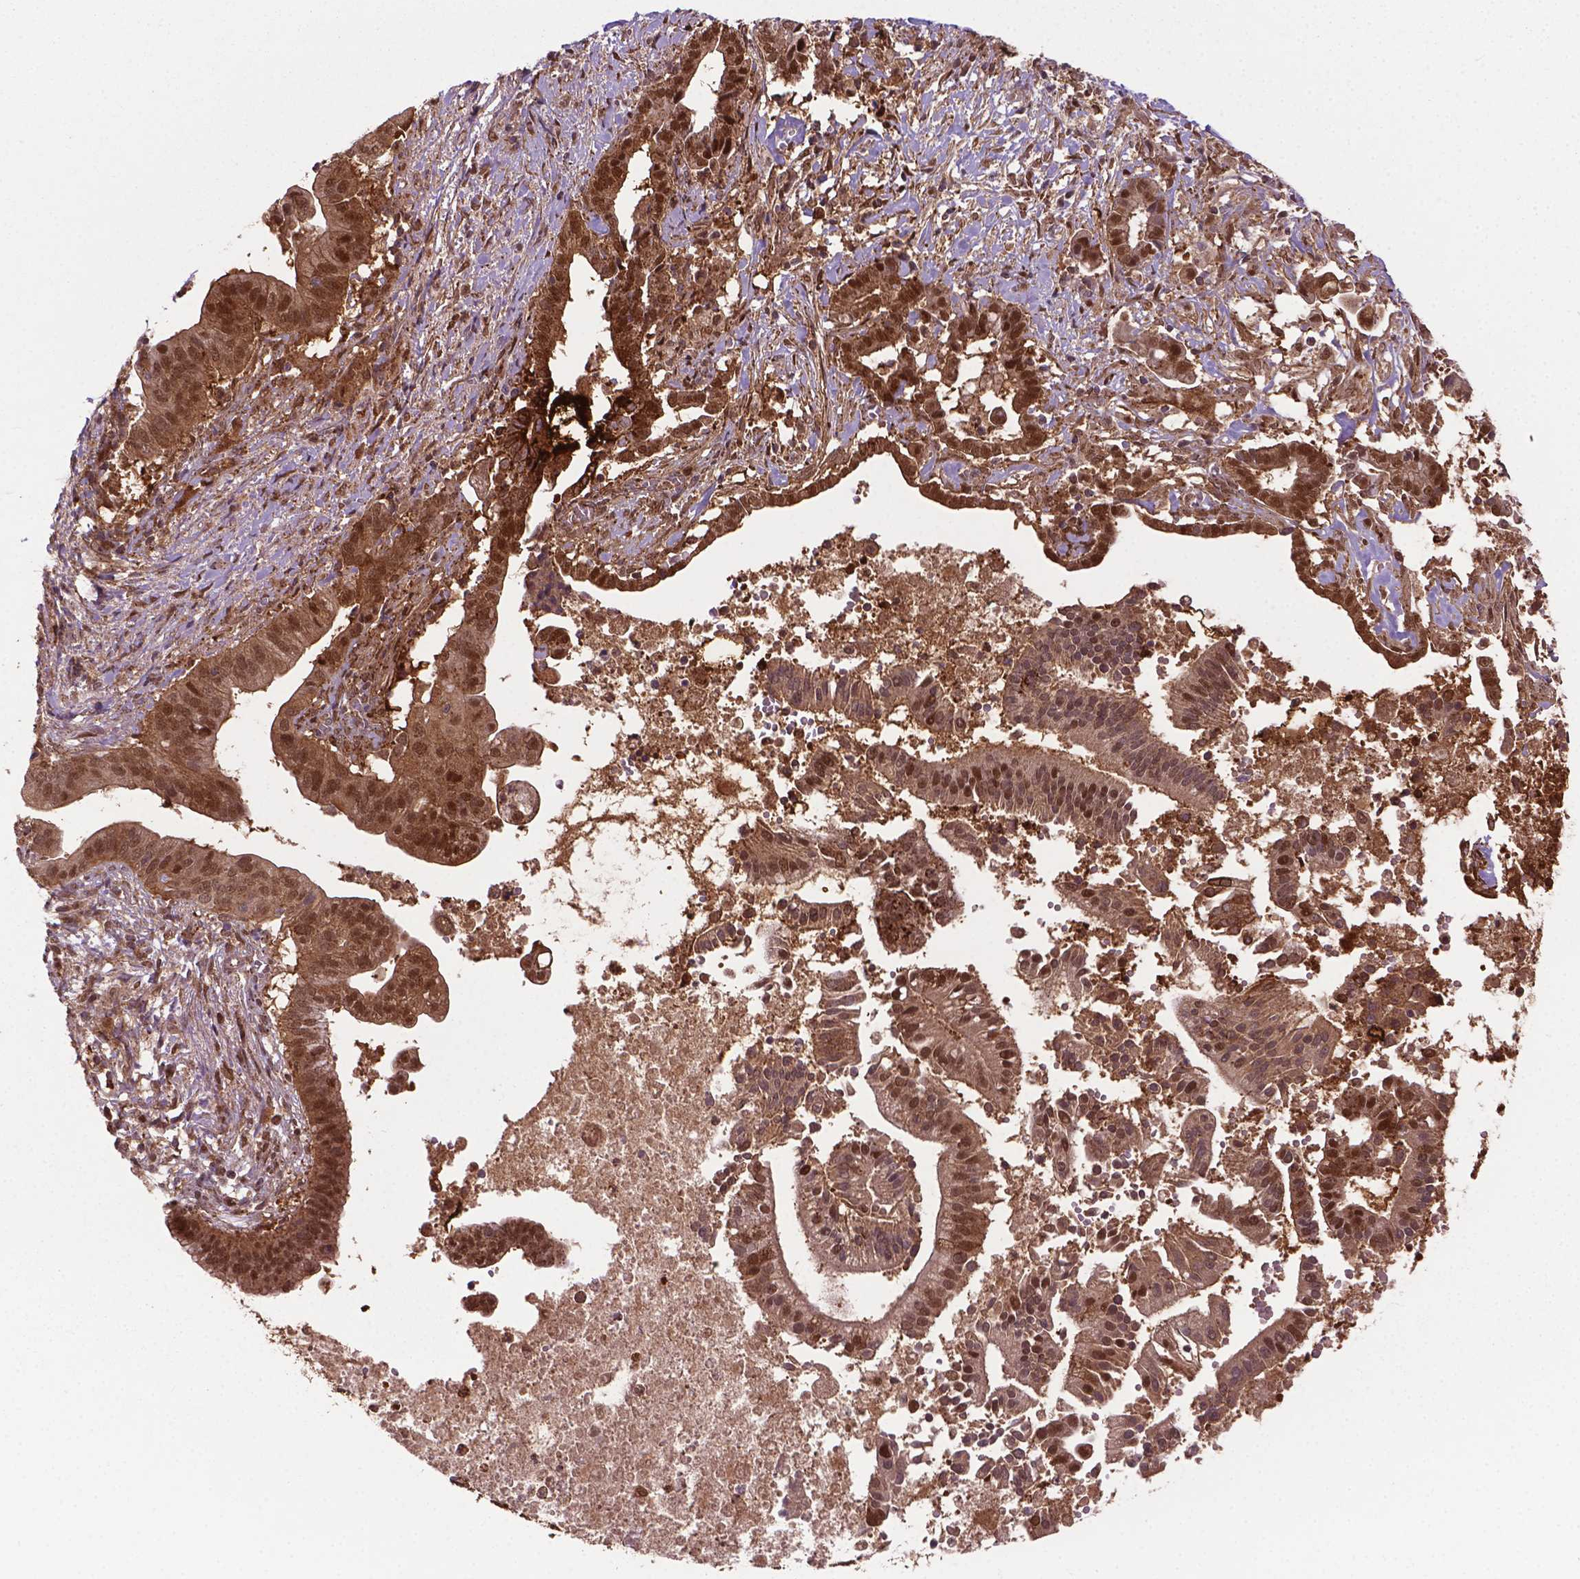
{"staining": {"intensity": "moderate", "quantity": ">75%", "location": "cytoplasmic/membranous,nuclear"}, "tissue": "pancreatic cancer", "cell_type": "Tumor cells", "image_type": "cancer", "snomed": [{"axis": "morphology", "description": "Adenocarcinoma, NOS"}, {"axis": "topography", "description": "Pancreas"}], "caption": "About >75% of tumor cells in adenocarcinoma (pancreatic) show moderate cytoplasmic/membranous and nuclear protein staining as visualized by brown immunohistochemical staining.", "gene": "PLIN3", "patient": {"sex": "male", "age": 61}}